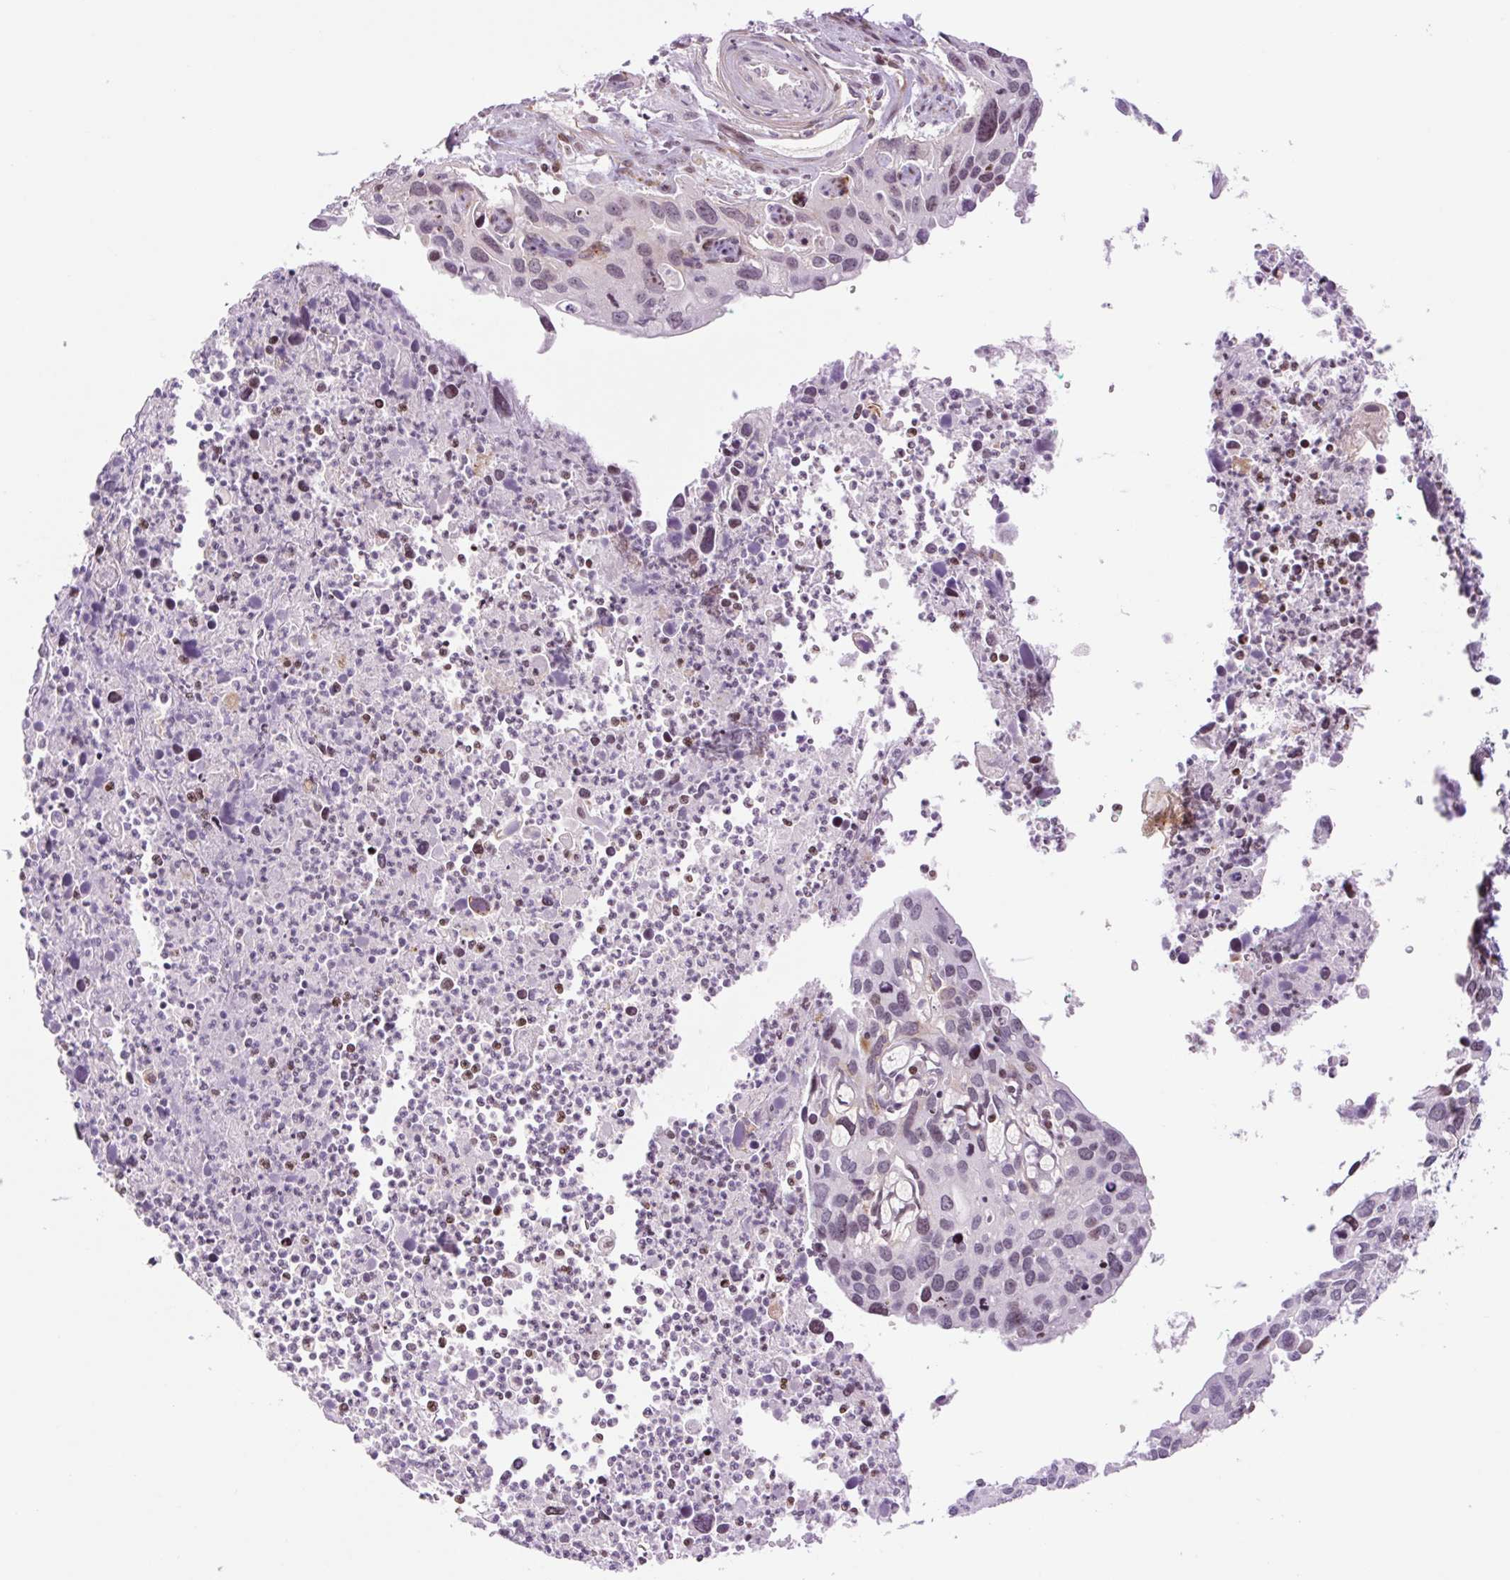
{"staining": {"intensity": "weak", "quantity": "25%-75%", "location": "nuclear"}, "tissue": "cervical cancer", "cell_type": "Tumor cells", "image_type": "cancer", "snomed": [{"axis": "morphology", "description": "Squamous cell carcinoma, NOS"}, {"axis": "topography", "description": "Cervix"}], "caption": "This image reveals IHC staining of cervical squamous cell carcinoma, with low weak nuclear positivity in approximately 25%-75% of tumor cells.", "gene": "ZNF417", "patient": {"sex": "female", "age": 55}}